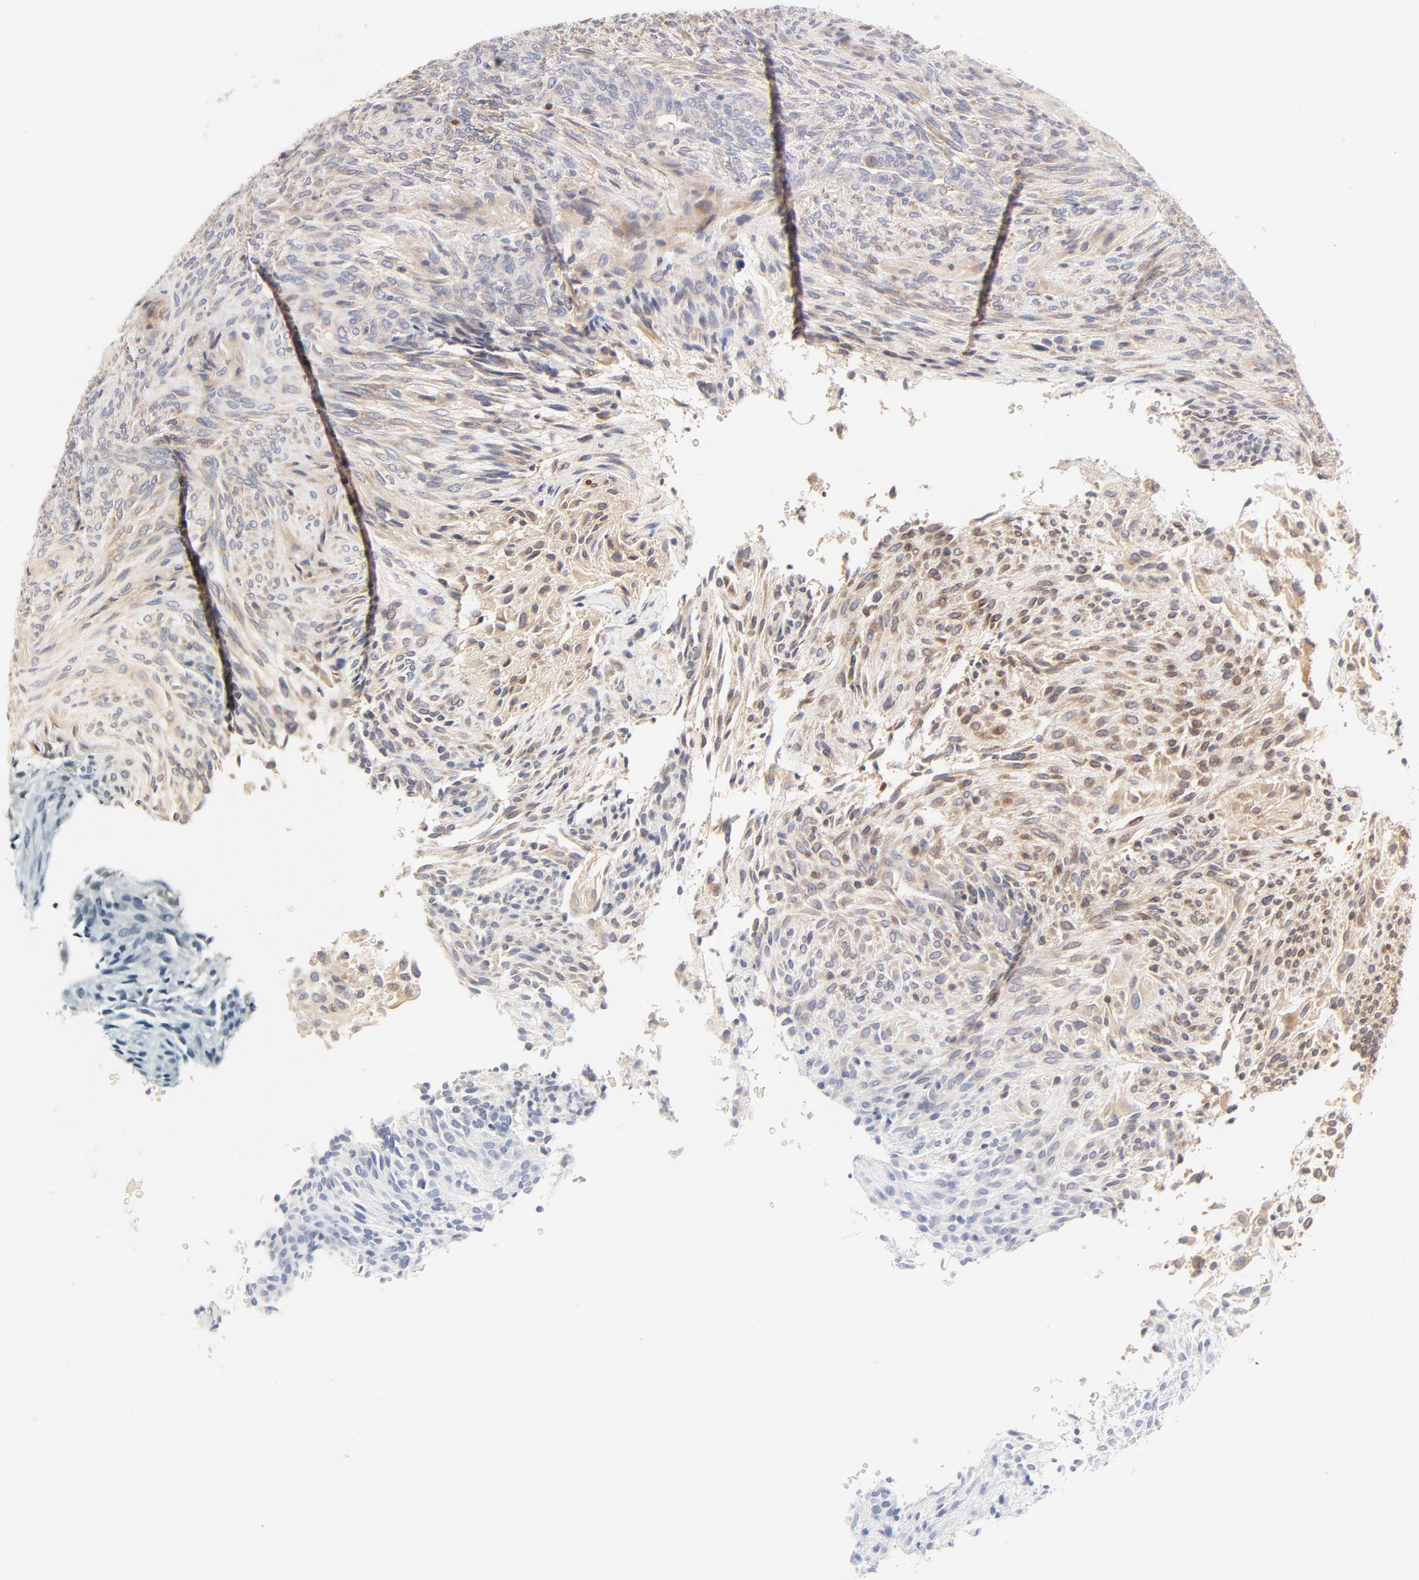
{"staining": {"intensity": "moderate", "quantity": ">75%", "location": "cytoplasmic/membranous"}, "tissue": "glioma", "cell_type": "Tumor cells", "image_type": "cancer", "snomed": [{"axis": "morphology", "description": "Glioma, malignant, High grade"}, {"axis": "topography", "description": "Cerebral cortex"}], "caption": "Brown immunohistochemical staining in human malignant high-grade glioma shows moderate cytoplasmic/membranous positivity in approximately >75% of tumor cells. The staining was performed using DAB, with brown indicating positive protein expression. Nuclei are stained blue with hematoxylin.", "gene": "RPS6KA1", "patient": {"sex": "female", "age": 55}}